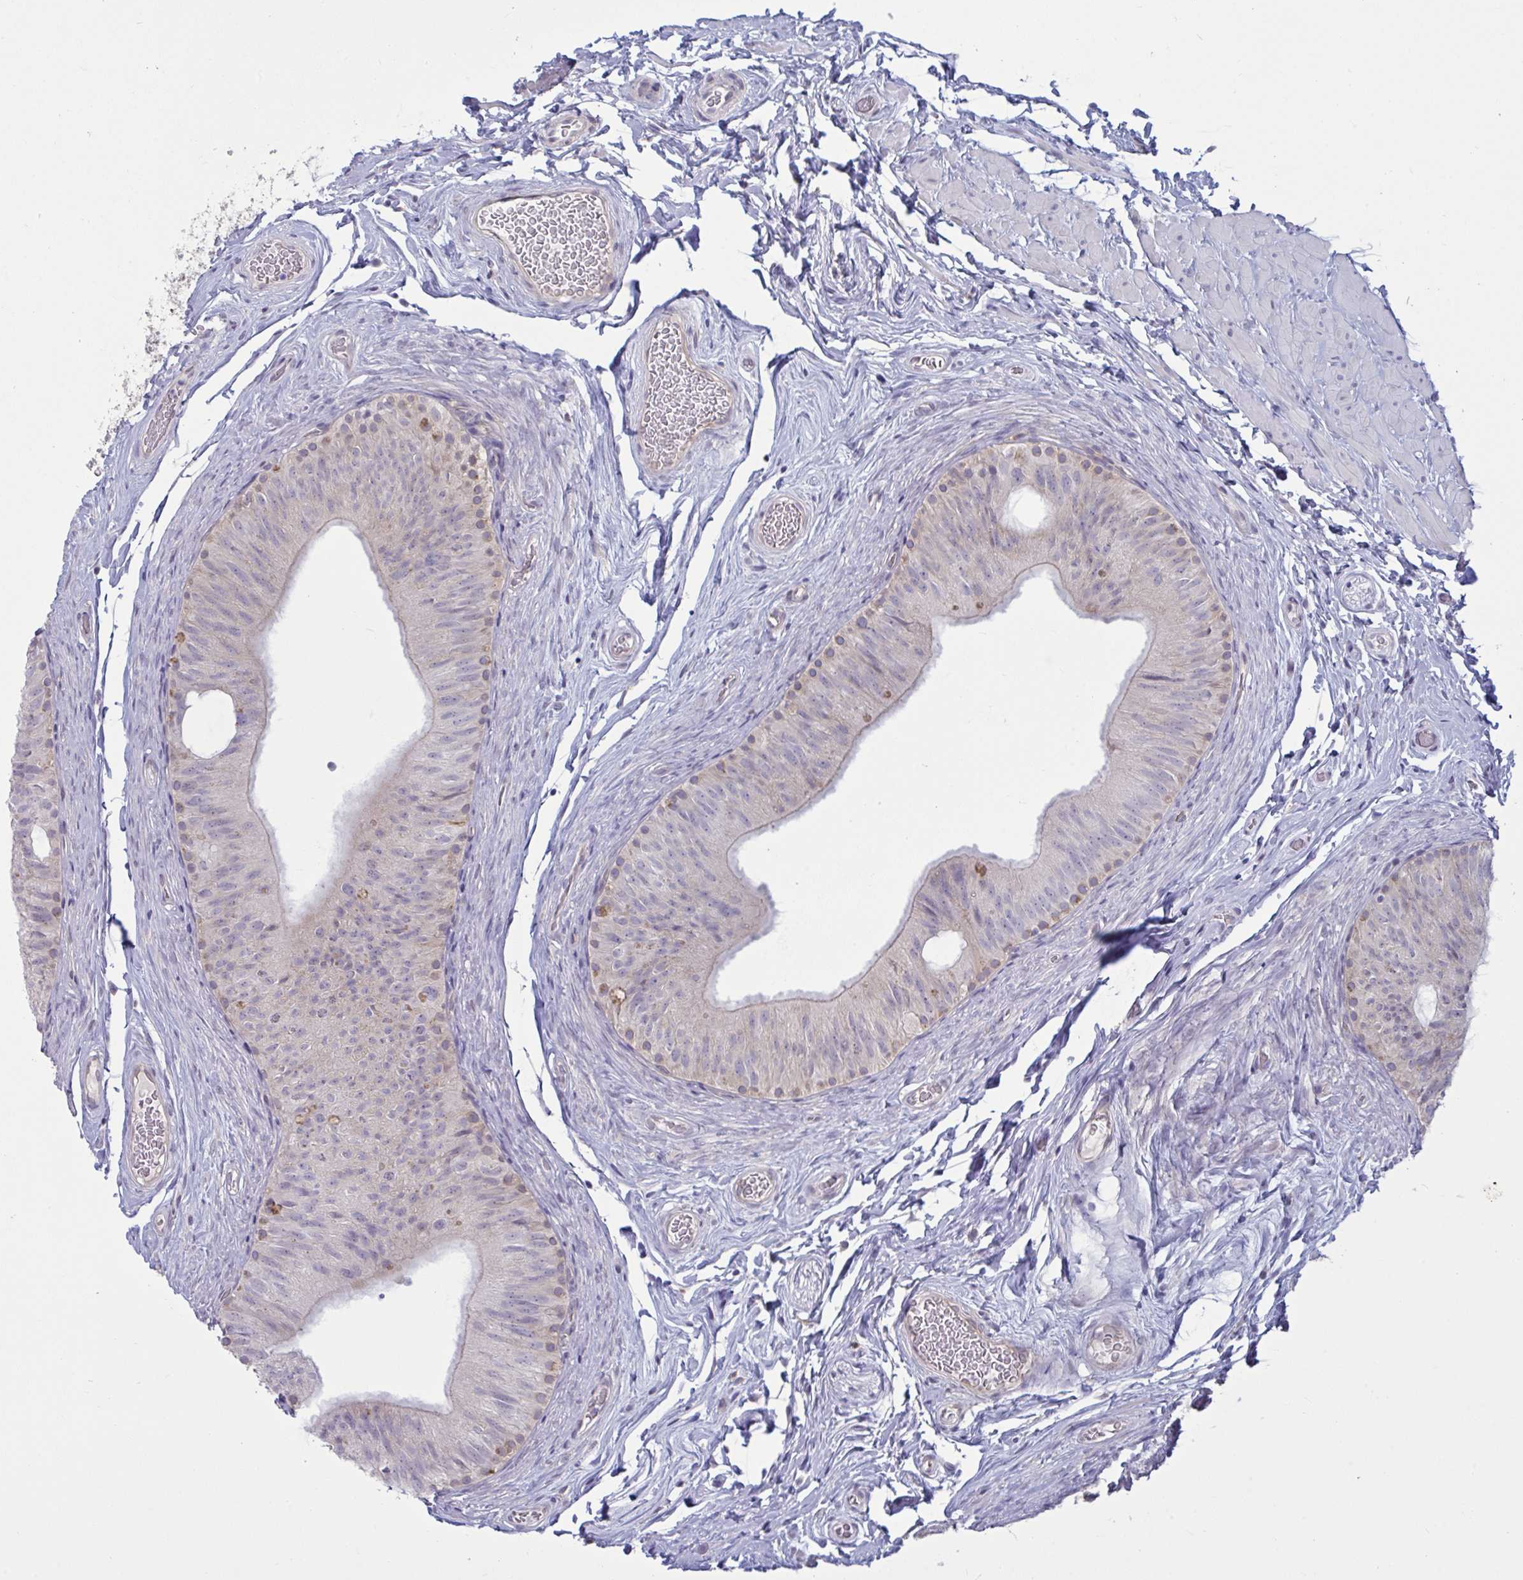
{"staining": {"intensity": "weak", "quantity": "<25%", "location": "cytoplasmic/membranous"}, "tissue": "epididymis", "cell_type": "Glandular cells", "image_type": "normal", "snomed": [{"axis": "morphology", "description": "Normal tissue, NOS"}, {"axis": "topography", "description": "Epididymis, spermatic cord, NOS"}, {"axis": "topography", "description": "Epididymis"}], "caption": "A photomicrograph of epididymis stained for a protein exhibits no brown staining in glandular cells. (DAB (3,3'-diaminobenzidine) immunohistochemistry, high magnification).", "gene": "TBC1D4", "patient": {"sex": "male", "age": 31}}